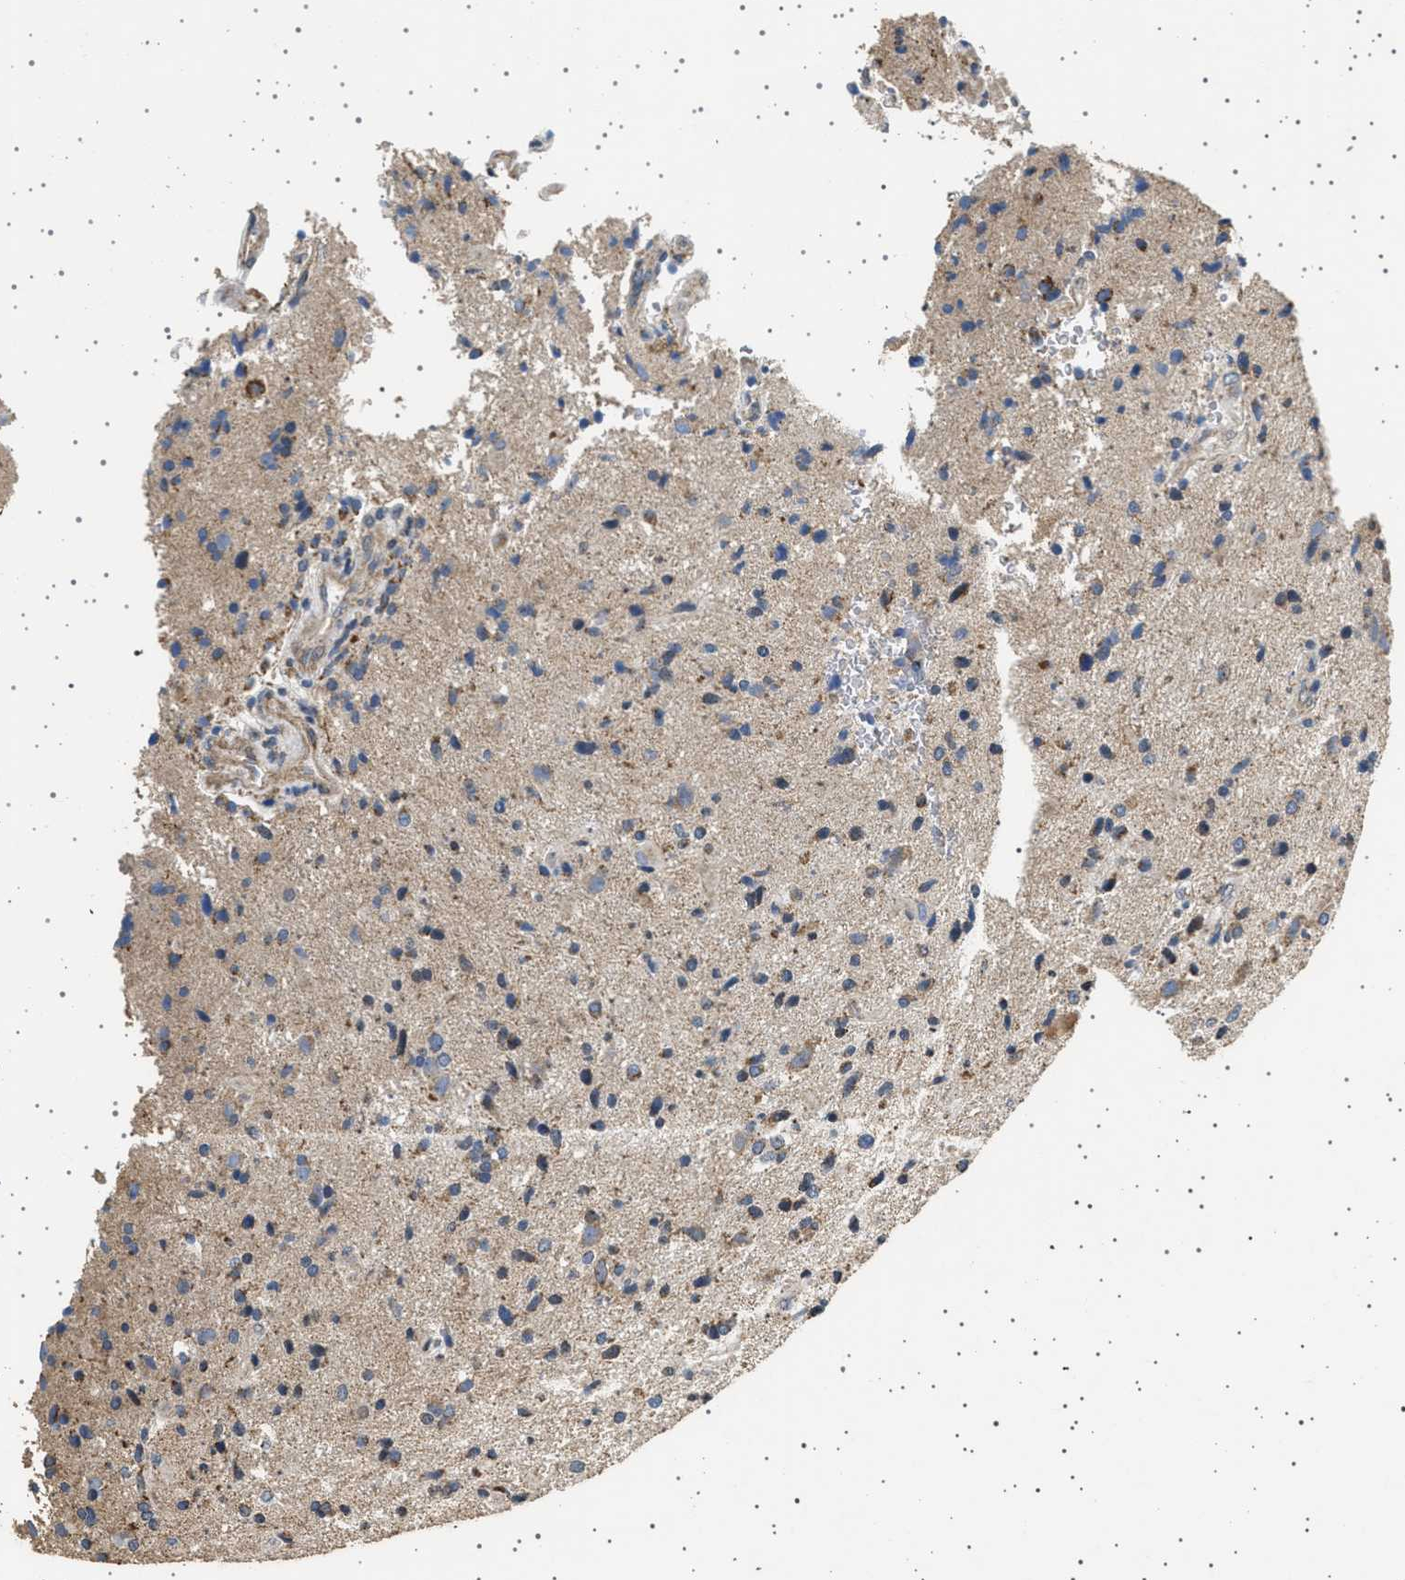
{"staining": {"intensity": "moderate", "quantity": "25%-75%", "location": "cytoplasmic/membranous"}, "tissue": "glioma", "cell_type": "Tumor cells", "image_type": "cancer", "snomed": [{"axis": "morphology", "description": "Glioma, malignant, High grade"}, {"axis": "topography", "description": "Brain"}], "caption": "Moderate cytoplasmic/membranous protein staining is appreciated in approximately 25%-75% of tumor cells in malignant glioma (high-grade).", "gene": "KCNA4", "patient": {"sex": "male", "age": 72}}